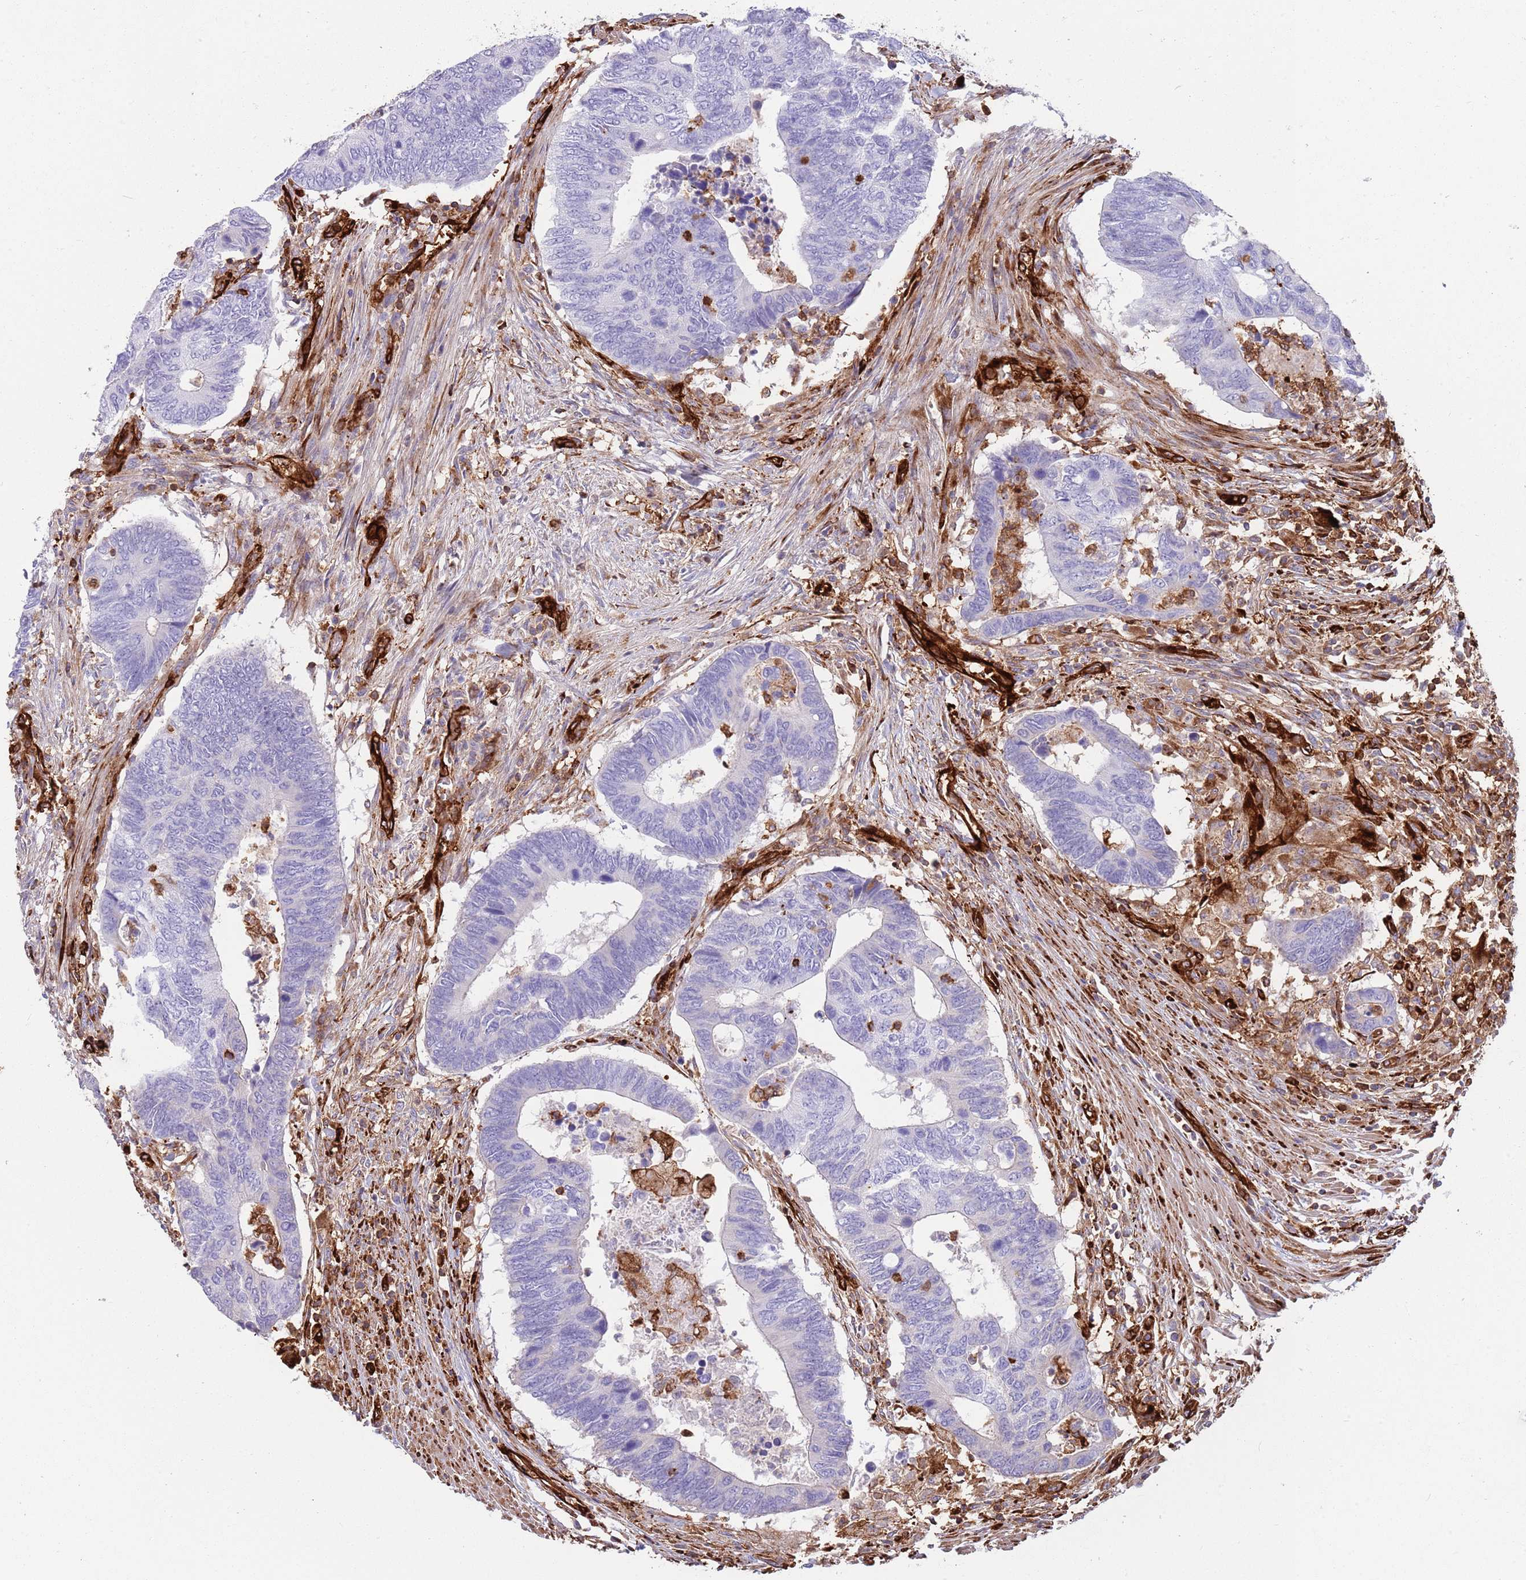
{"staining": {"intensity": "negative", "quantity": "none", "location": "none"}, "tissue": "colorectal cancer", "cell_type": "Tumor cells", "image_type": "cancer", "snomed": [{"axis": "morphology", "description": "Adenocarcinoma, NOS"}, {"axis": "topography", "description": "Colon"}], "caption": "This is an immunohistochemistry (IHC) image of human colorectal cancer (adenocarcinoma). There is no staining in tumor cells.", "gene": "KBTBD7", "patient": {"sex": "male", "age": 87}}